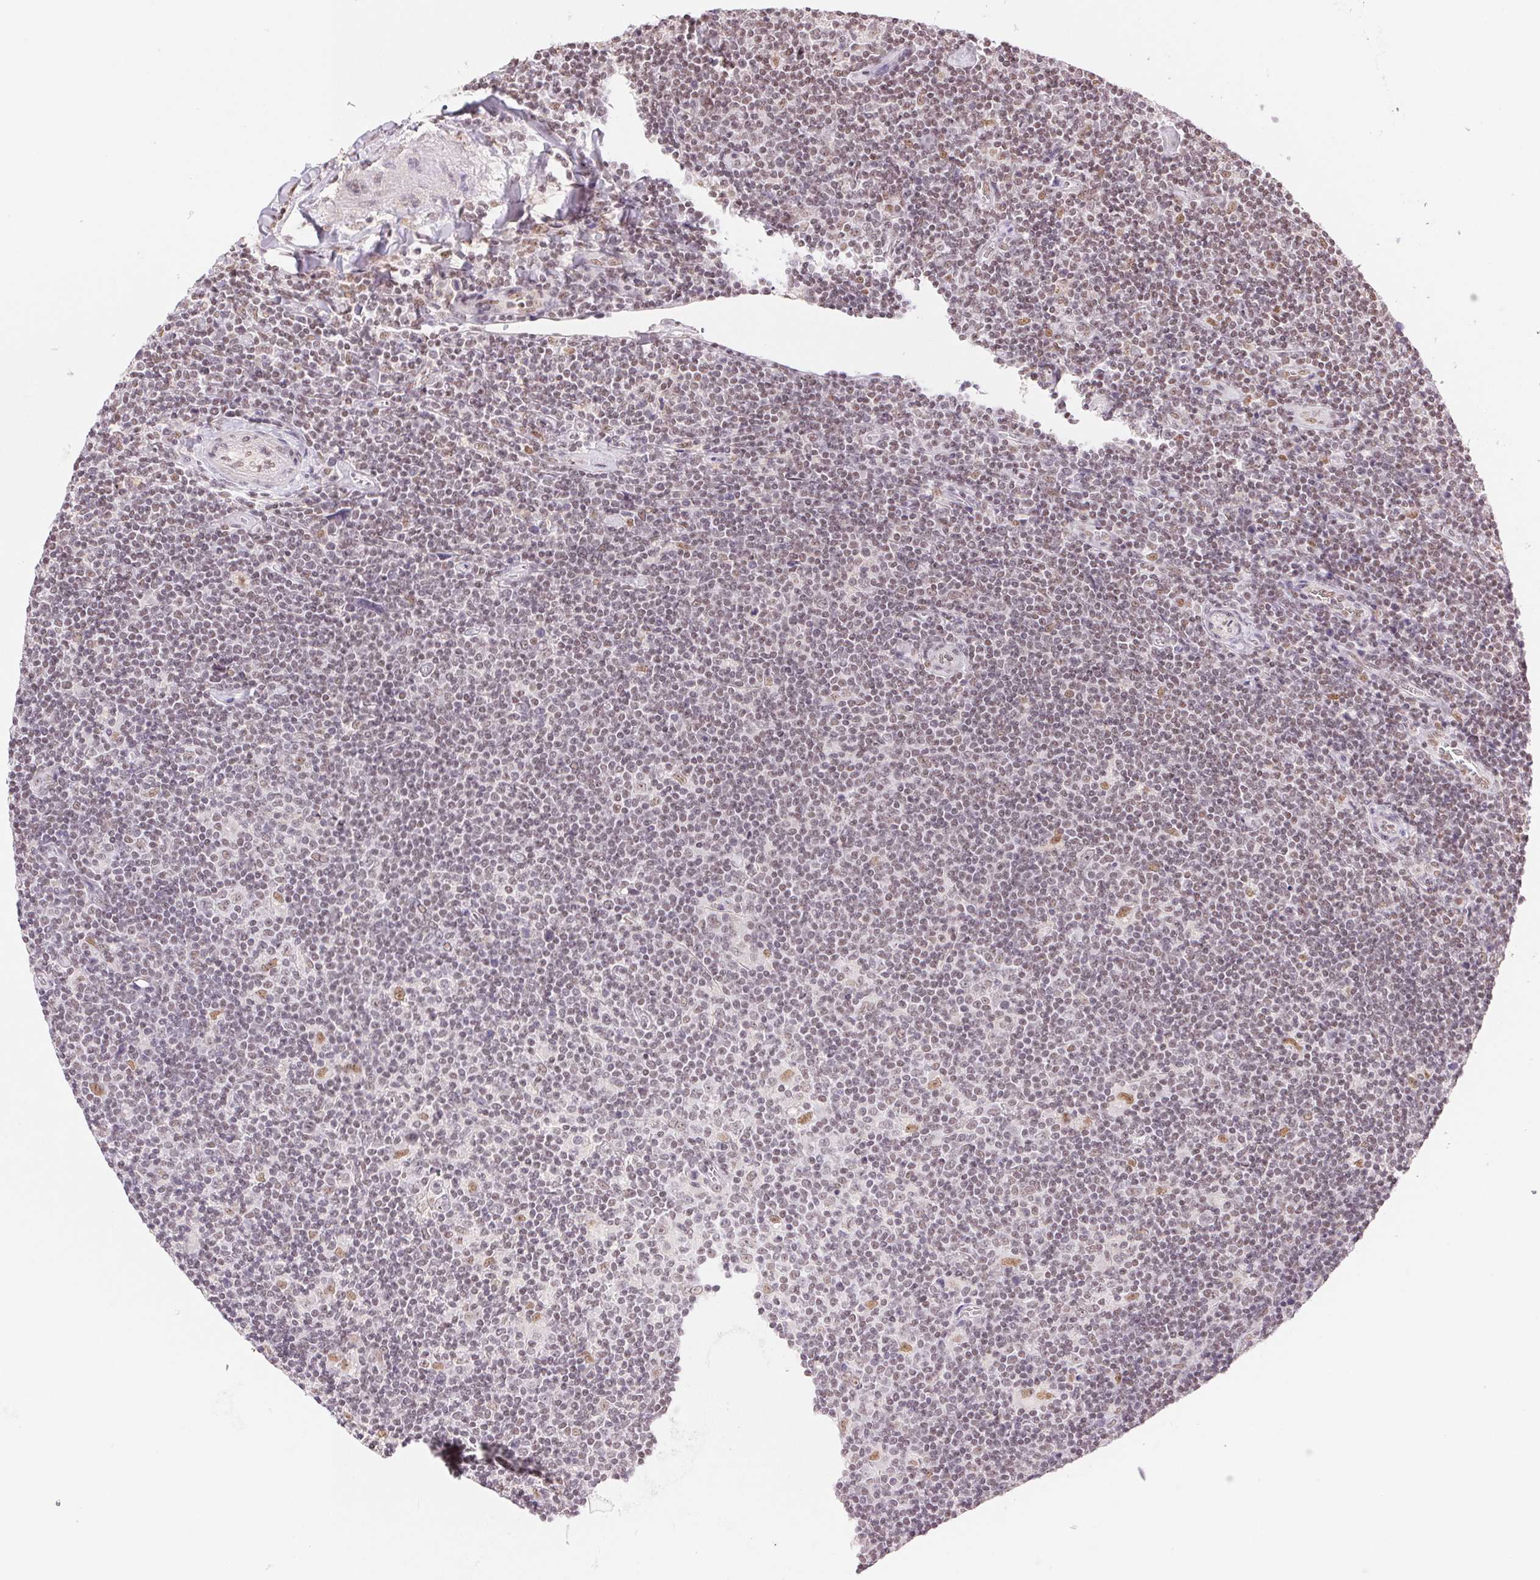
{"staining": {"intensity": "negative", "quantity": "none", "location": "none"}, "tissue": "lymphoma", "cell_type": "Tumor cells", "image_type": "cancer", "snomed": [{"axis": "morphology", "description": "Hodgkin's disease, NOS"}, {"axis": "topography", "description": "Lymph node"}], "caption": "This is an IHC histopathology image of human lymphoma. There is no staining in tumor cells.", "gene": "RPRD1B", "patient": {"sex": "male", "age": 40}}